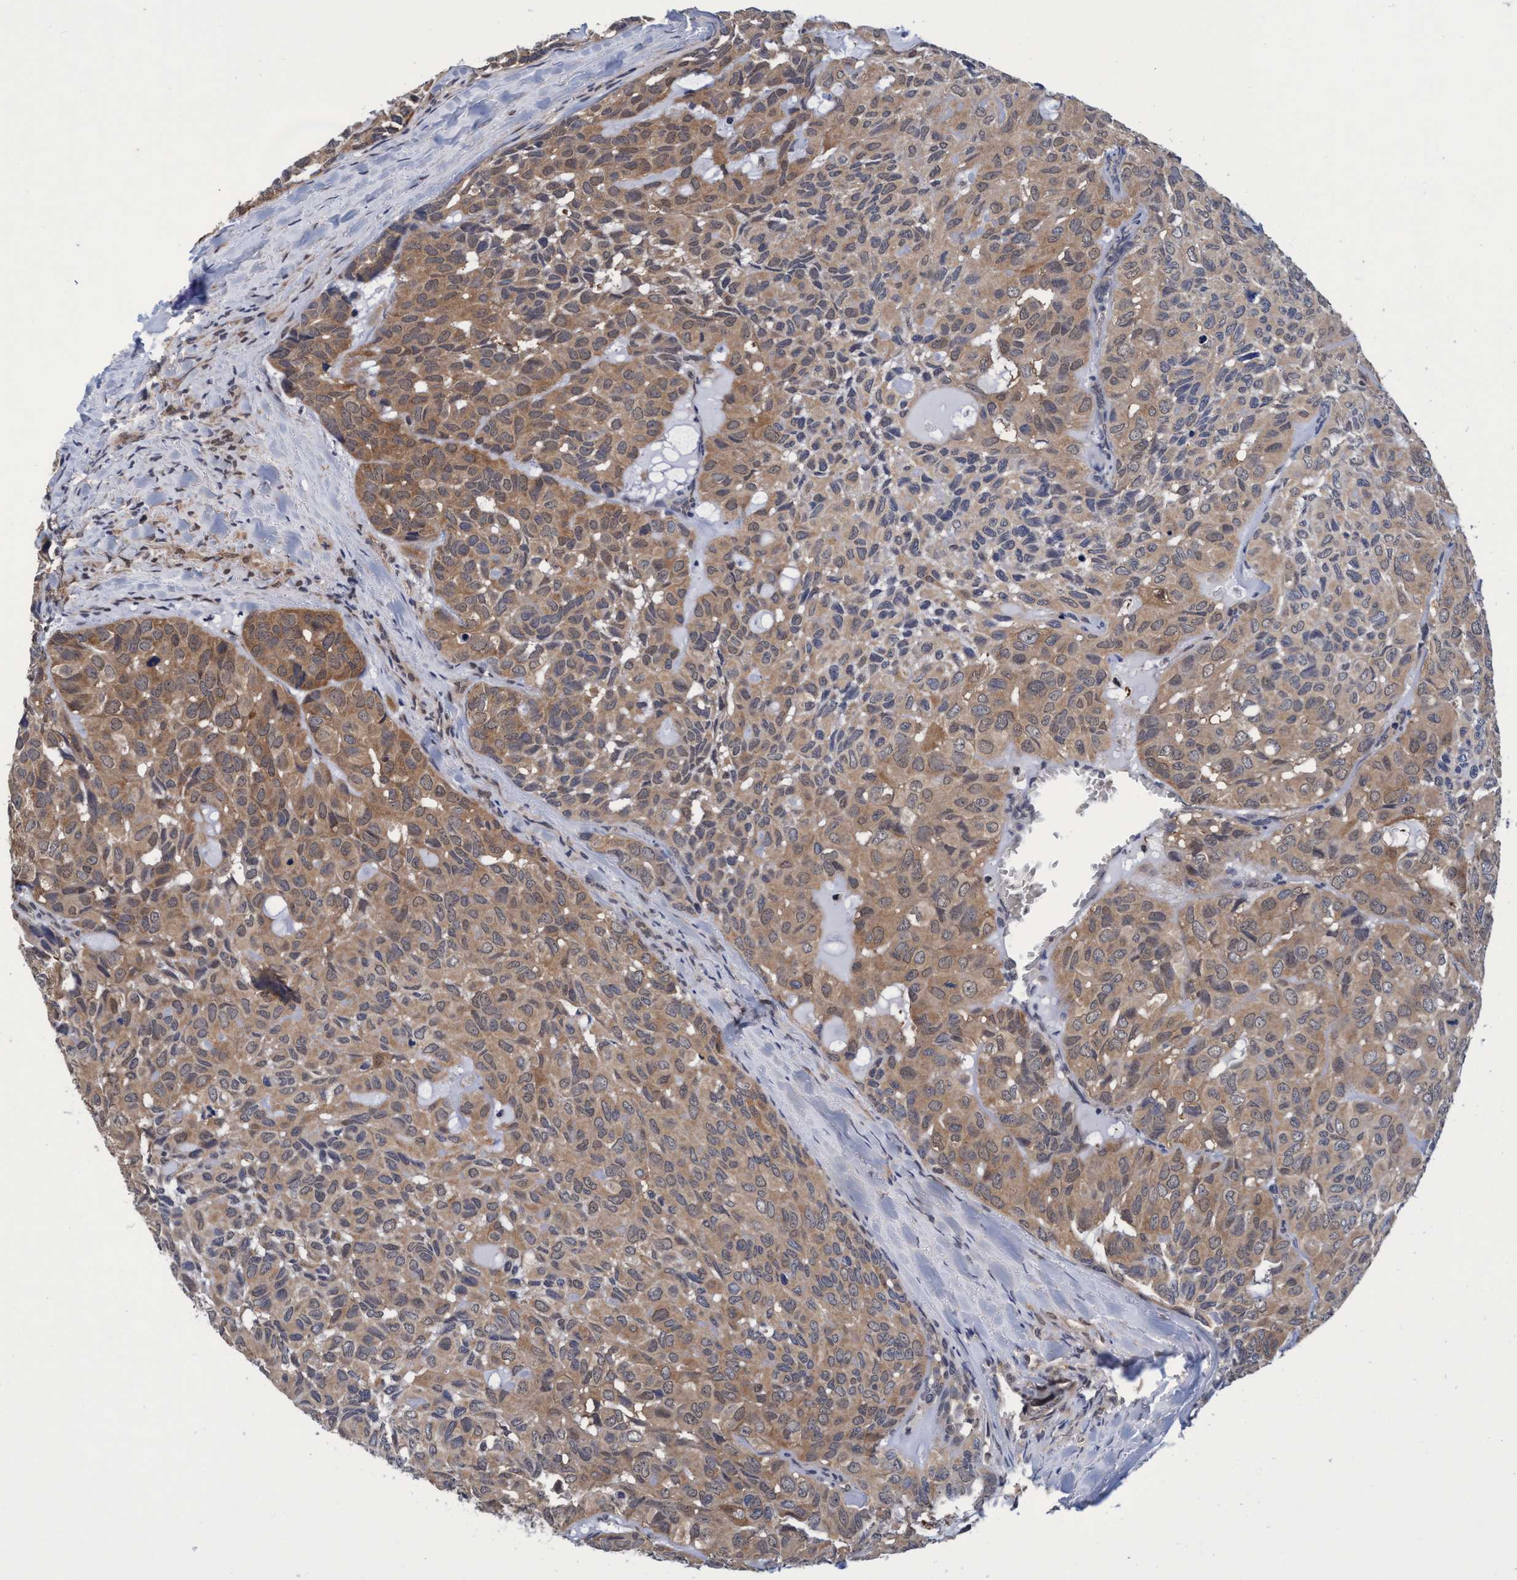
{"staining": {"intensity": "weak", "quantity": ">75%", "location": "cytoplasmic/membranous"}, "tissue": "head and neck cancer", "cell_type": "Tumor cells", "image_type": "cancer", "snomed": [{"axis": "morphology", "description": "Adenocarcinoma, NOS"}, {"axis": "topography", "description": "Salivary gland, NOS"}, {"axis": "topography", "description": "Head-Neck"}], "caption": "Immunohistochemistry (IHC) histopathology image of head and neck cancer stained for a protein (brown), which displays low levels of weak cytoplasmic/membranous expression in approximately >75% of tumor cells.", "gene": "PSMD12", "patient": {"sex": "female", "age": 76}}